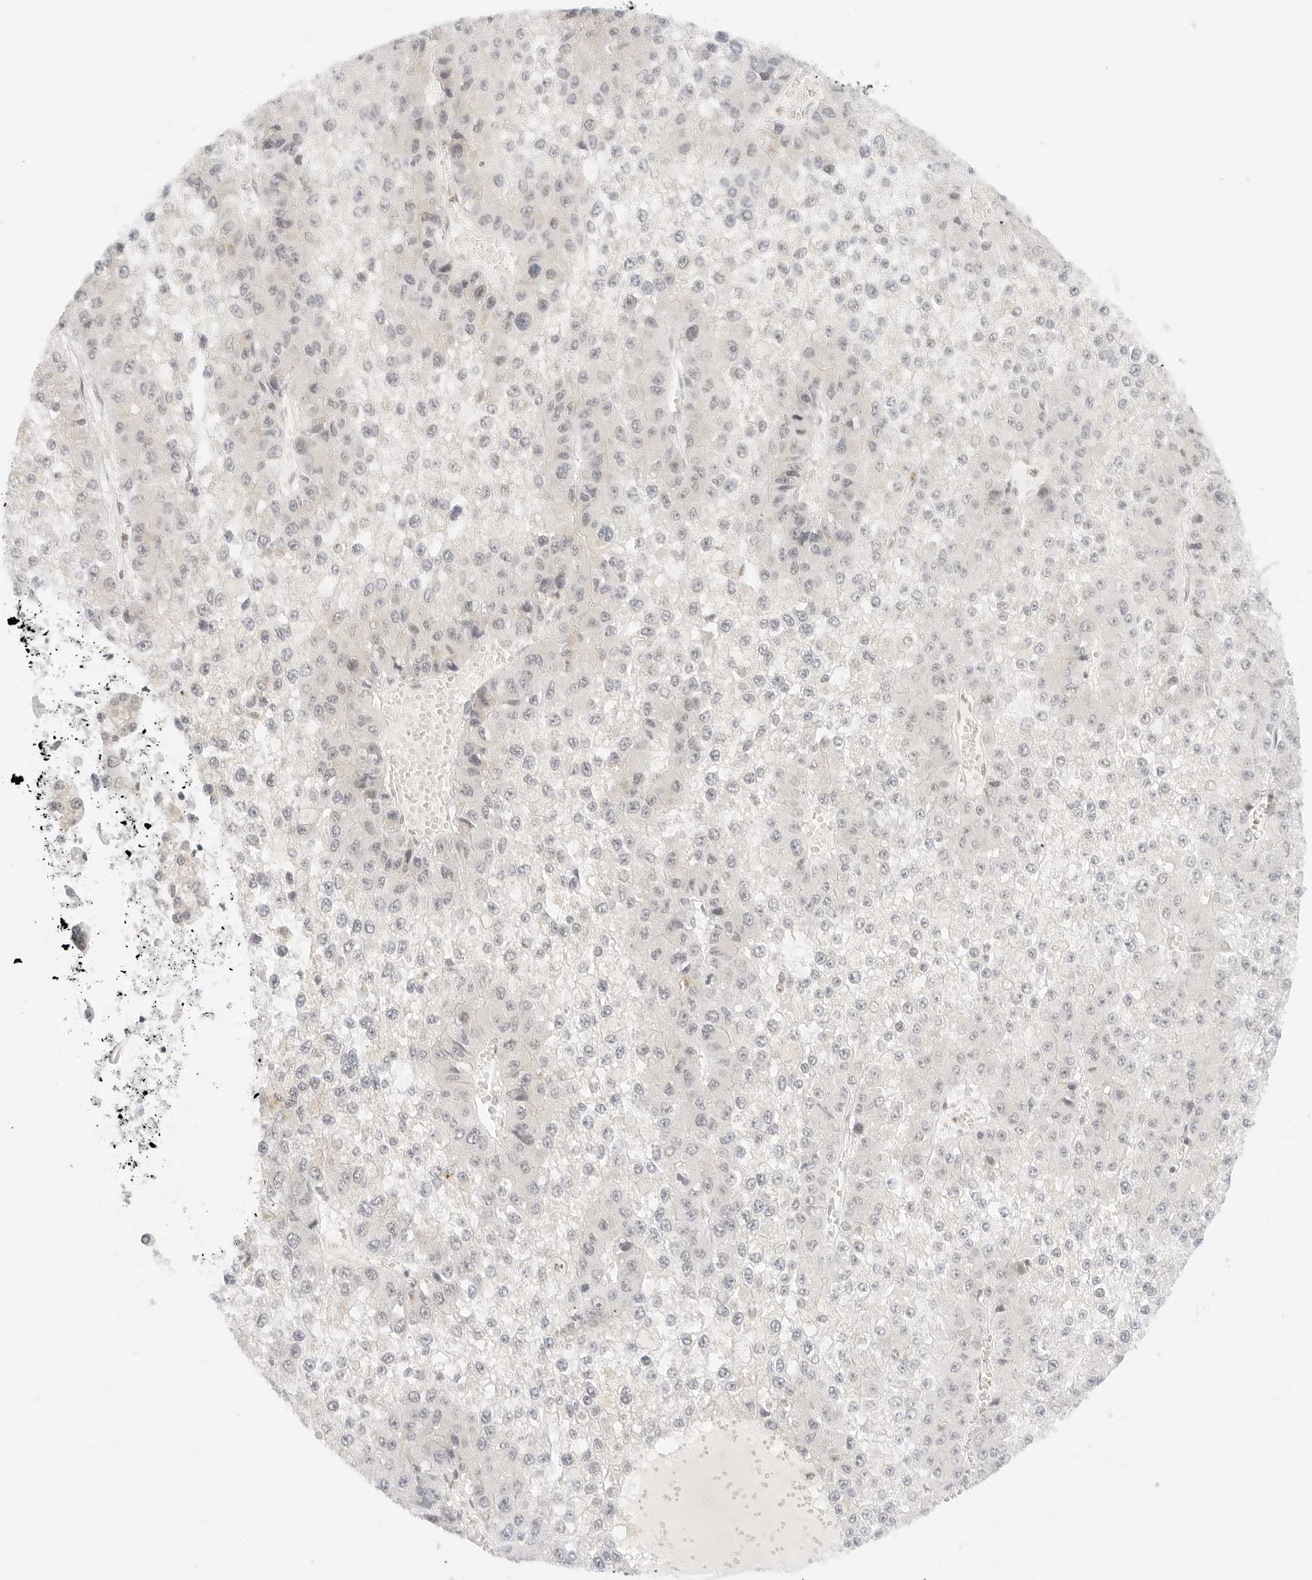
{"staining": {"intensity": "negative", "quantity": "none", "location": "none"}, "tissue": "liver cancer", "cell_type": "Tumor cells", "image_type": "cancer", "snomed": [{"axis": "morphology", "description": "Carcinoma, Hepatocellular, NOS"}, {"axis": "topography", "description": "Liver"}], "caption": "Protein analysis of liver hepatocellular carcinoma reveals no significant staining in tumor cells.", "gene": "POLR3C", "patient": {"sex": "female", "age": 73}}